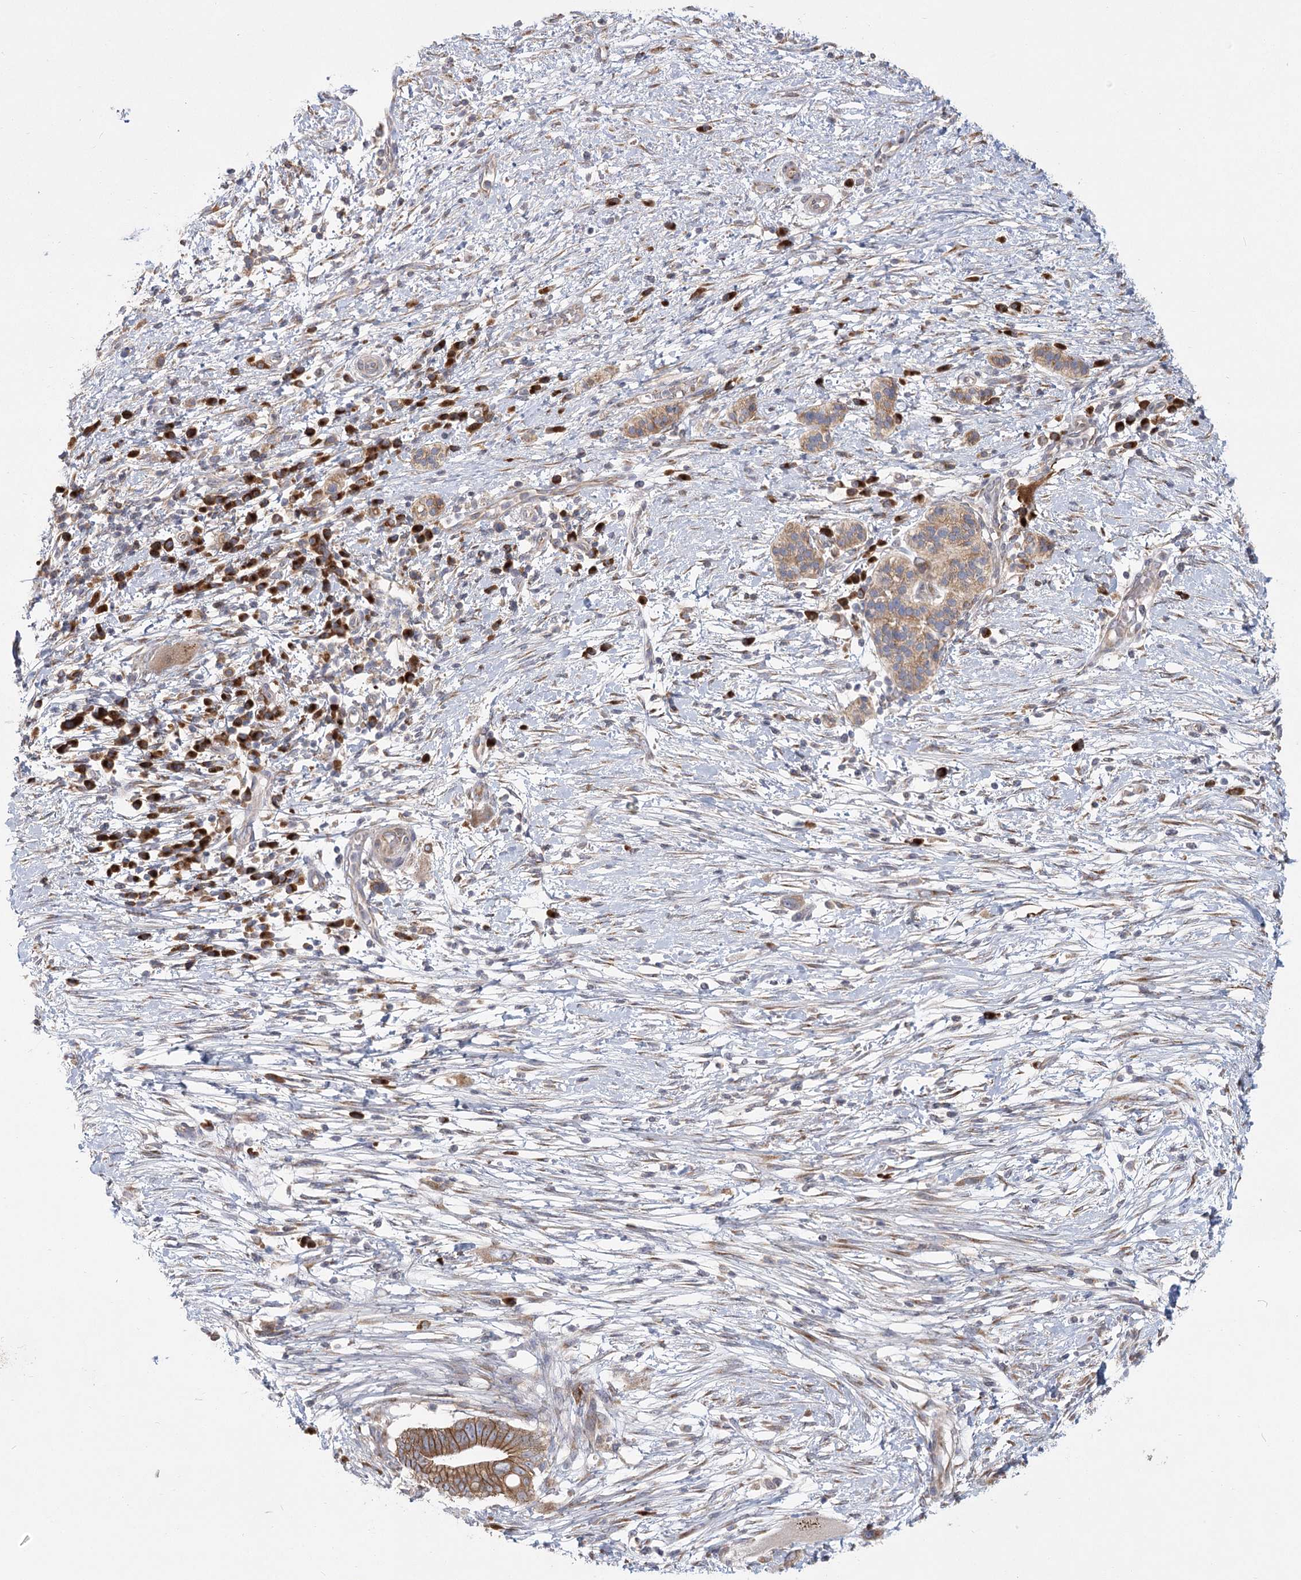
{"staining": {"intensity": "moderate", "quantity": ">75%", "location": "cytoplasmic/membranous"}, "tissue": "pancreatic cancer", "cell_type": "Tumor cells", "image_type": "cancer", "snomed": [{"axis": "morphology", "description": "Adenocarcinoma, NOS"}, {"axis": "topography", "description": "Pancreas"}], "caption": "Tumor cells demonstrate medium levels of moderate cytoplasmic/membranous expression in approximately >75% of cells in pancreatic cancer (adenocarcinoma). (IHC, brightfield microscopy, high magnification).", "gene": "CNTLN", "patient": {"sex": "male", "age": 68}}